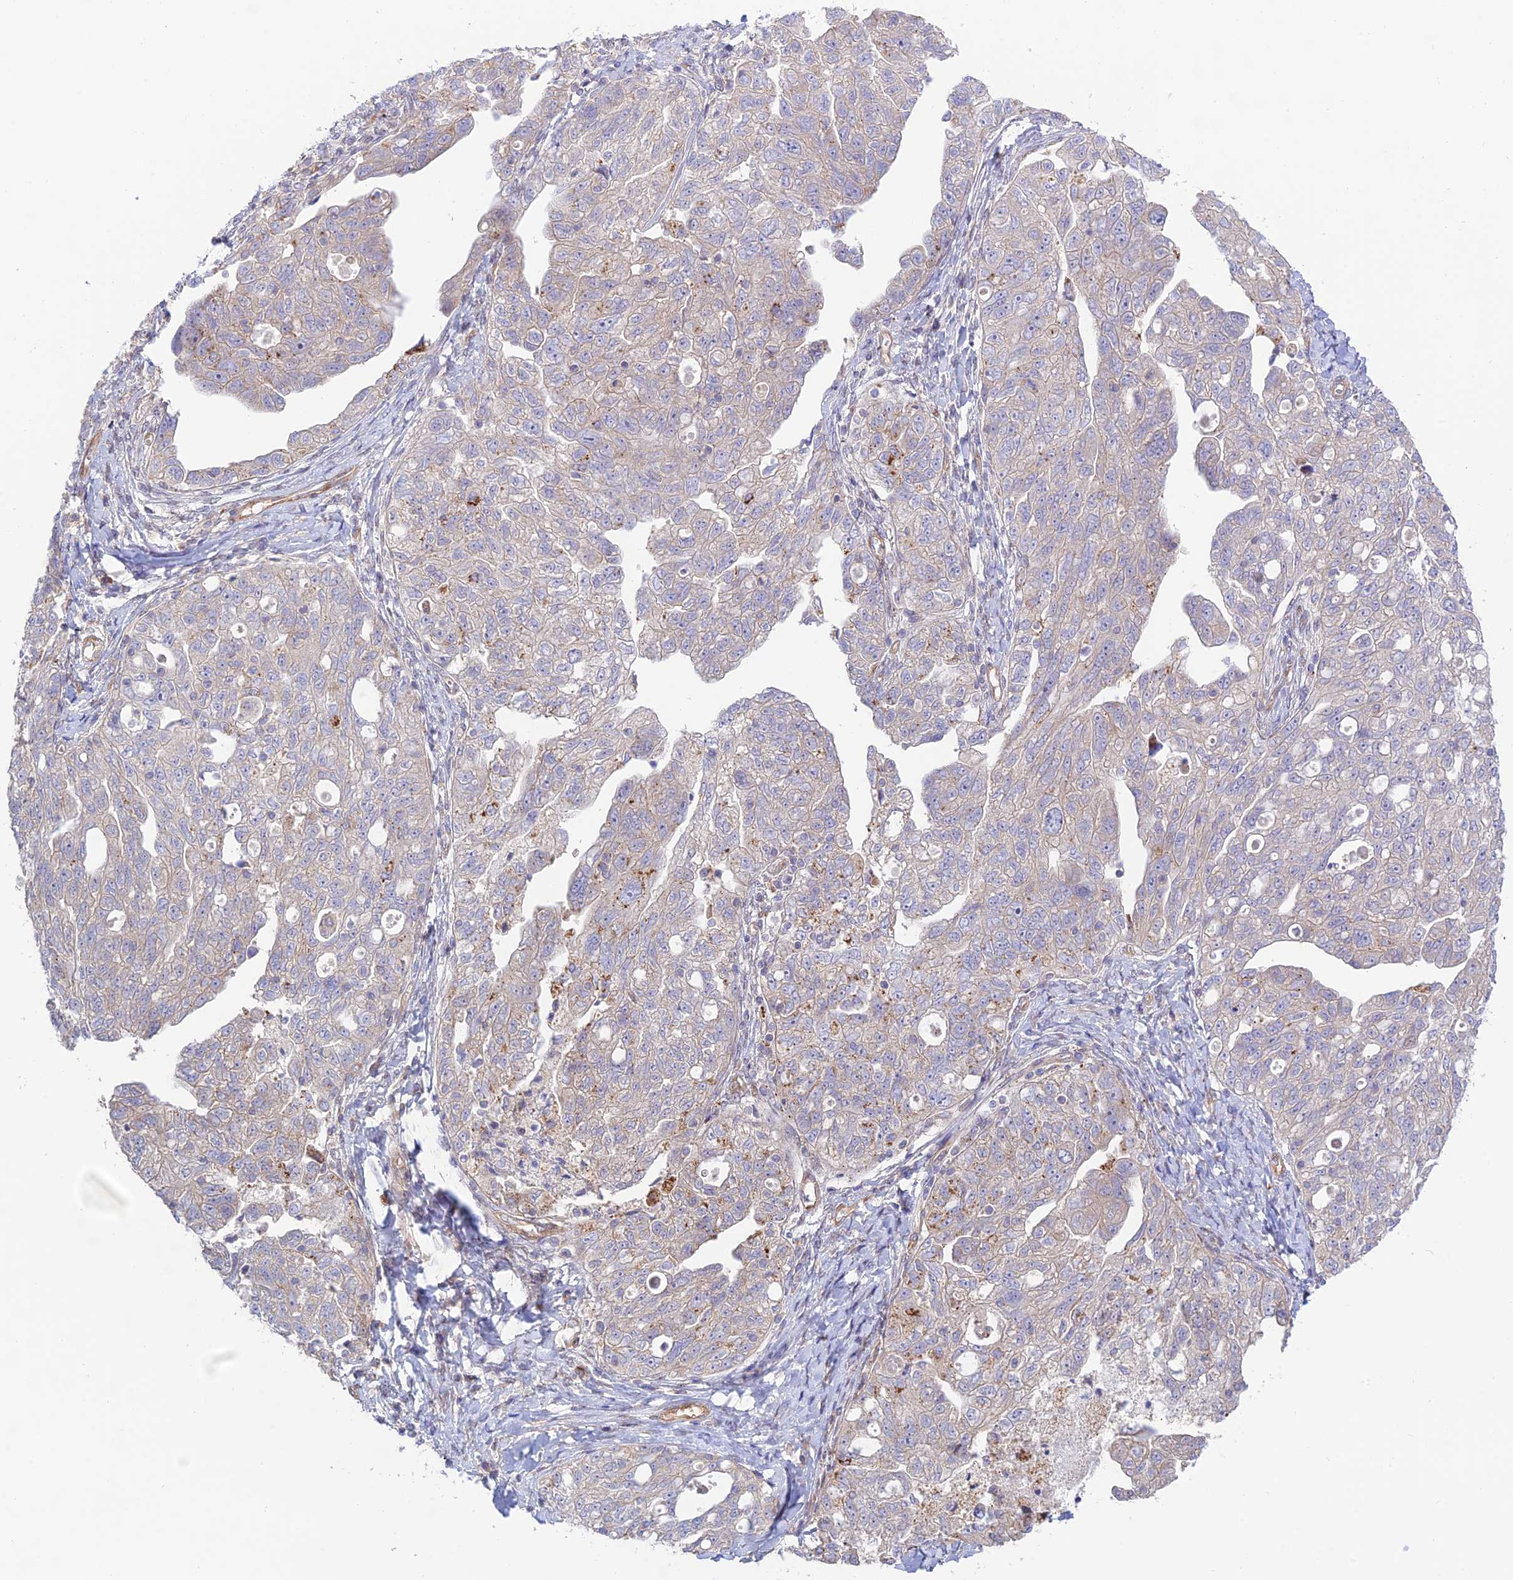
{"staining": {"intensity": "negative", "quantity": "none", "location": "none"}, "tissue": "ovarian cancer", "cell_type": "Tumor cells", "image_type": "cancer", "snomed": [{"axis": "morphology", "description": "Carcinoma, NOS"}, {"axis": "morphology", "description": "Cystadenocarcinoma, serous, NOS"}, {"axis": "topography", "description": "Ovary"}], "caption": "There is no significant staining in tumor cells of ovarian cancer. Brightfield microscopy of IHC stained with DAB (3,3'-diaminobenzidine) (brown) and hematoxylin (blue), captured at high magnification.", "gene": "KCNAB1", "patient": {"sex": "female", "age": 69}}